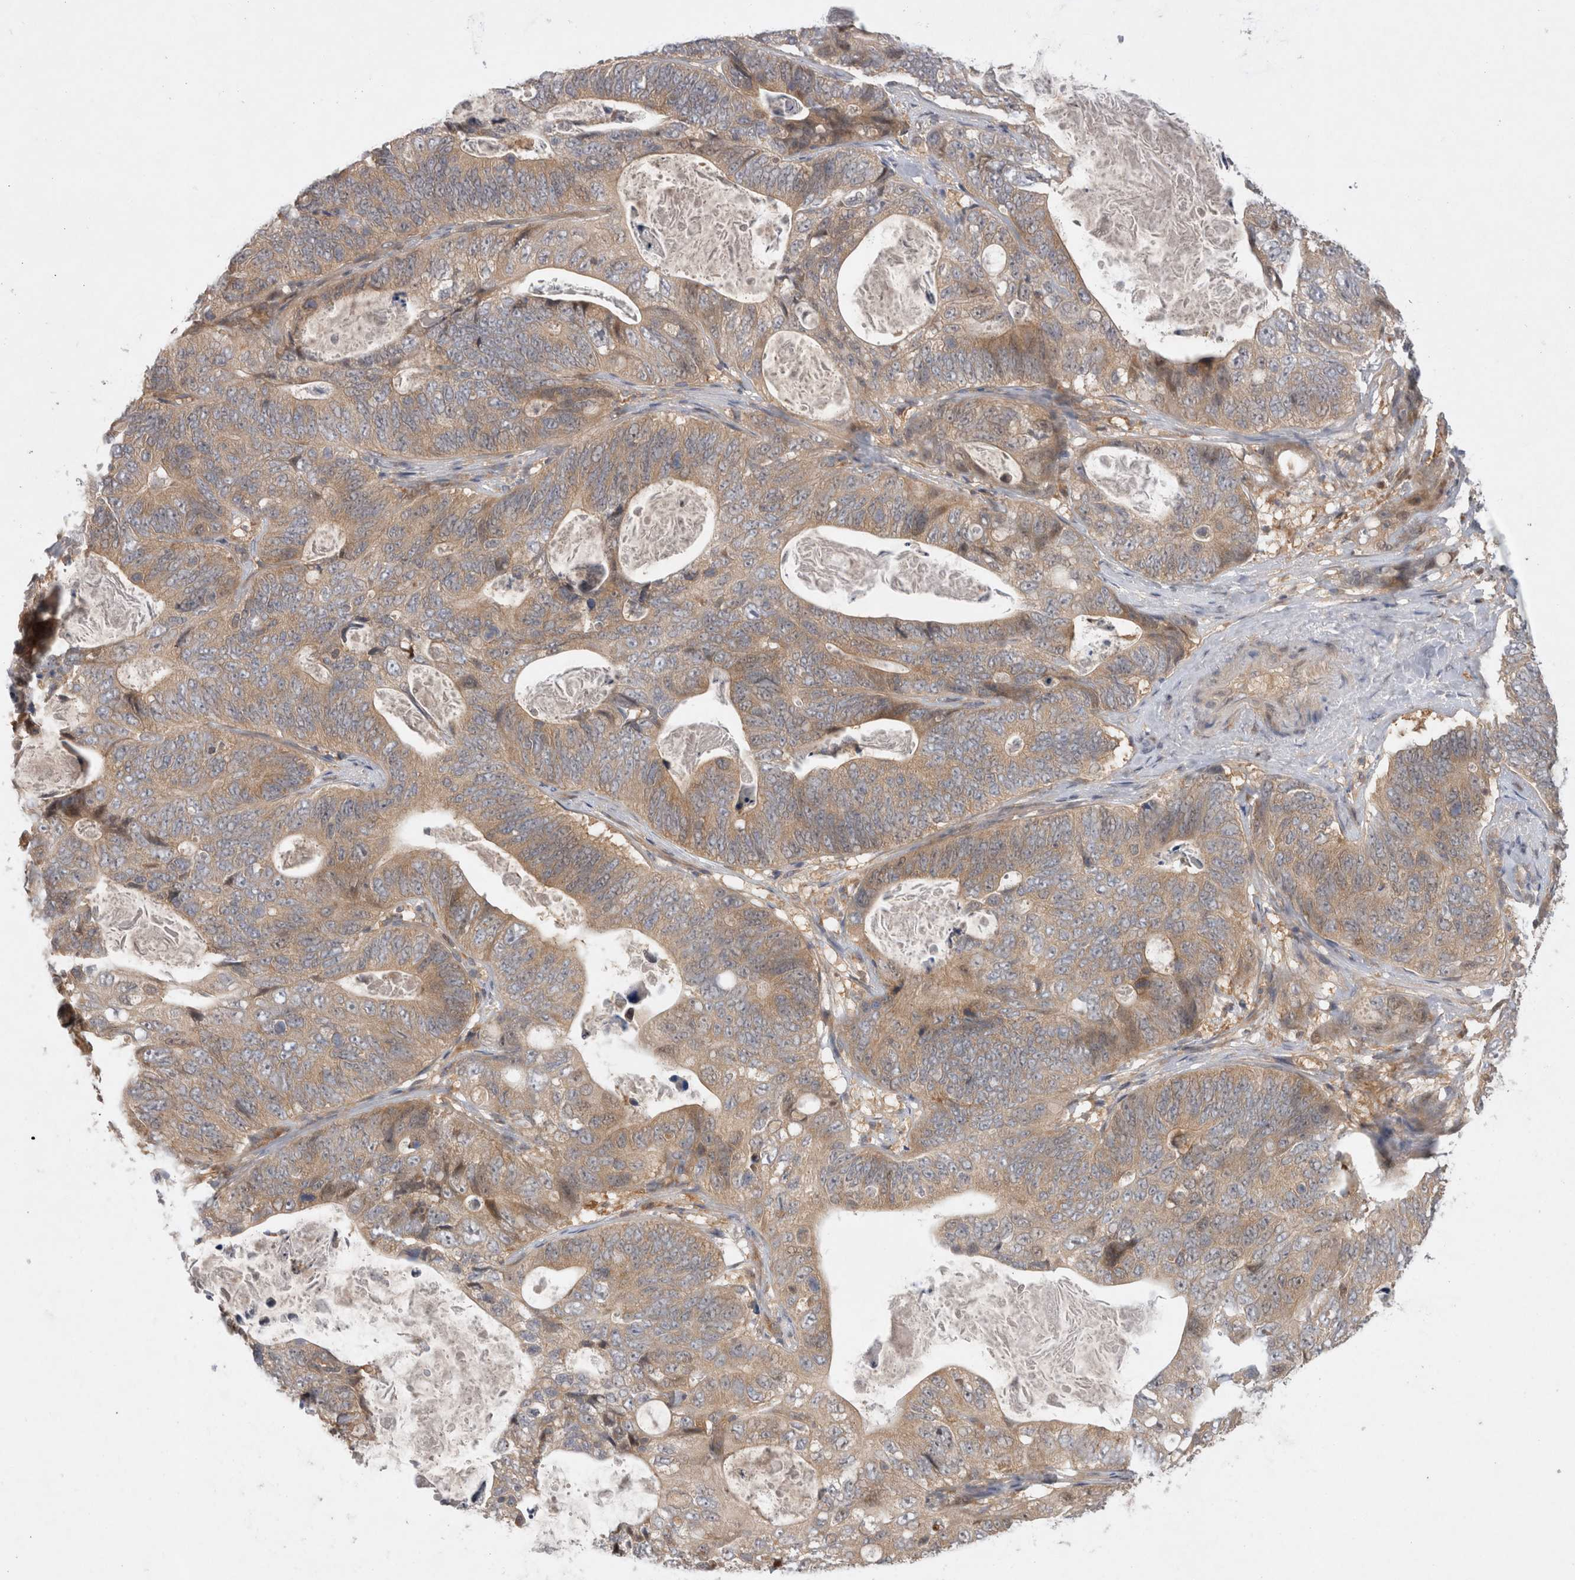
{"staining": {"intensity": "weak", "quantity": ">75%", "location": "cytoplasmic/membranous"}, "tissue": "stomach cancer", "cell_type": "Tumor cells", "image_type": "cancer", "snomed": [{"axis": "morphology", "description": "Normal tissue, NOS"}, {"axis": "morphology", "description": "Adenocarcinoma, NOS"}, {"axis": "topography", "description": "Stomach"}], "caption": "Immunohistochemical staining of stomach cancer shows low levels of weak cytoplasmic/membranous staining in about >75% of tumor cells.", "gene": "HTT", "patient": {"sex": "female", "age": 89}}